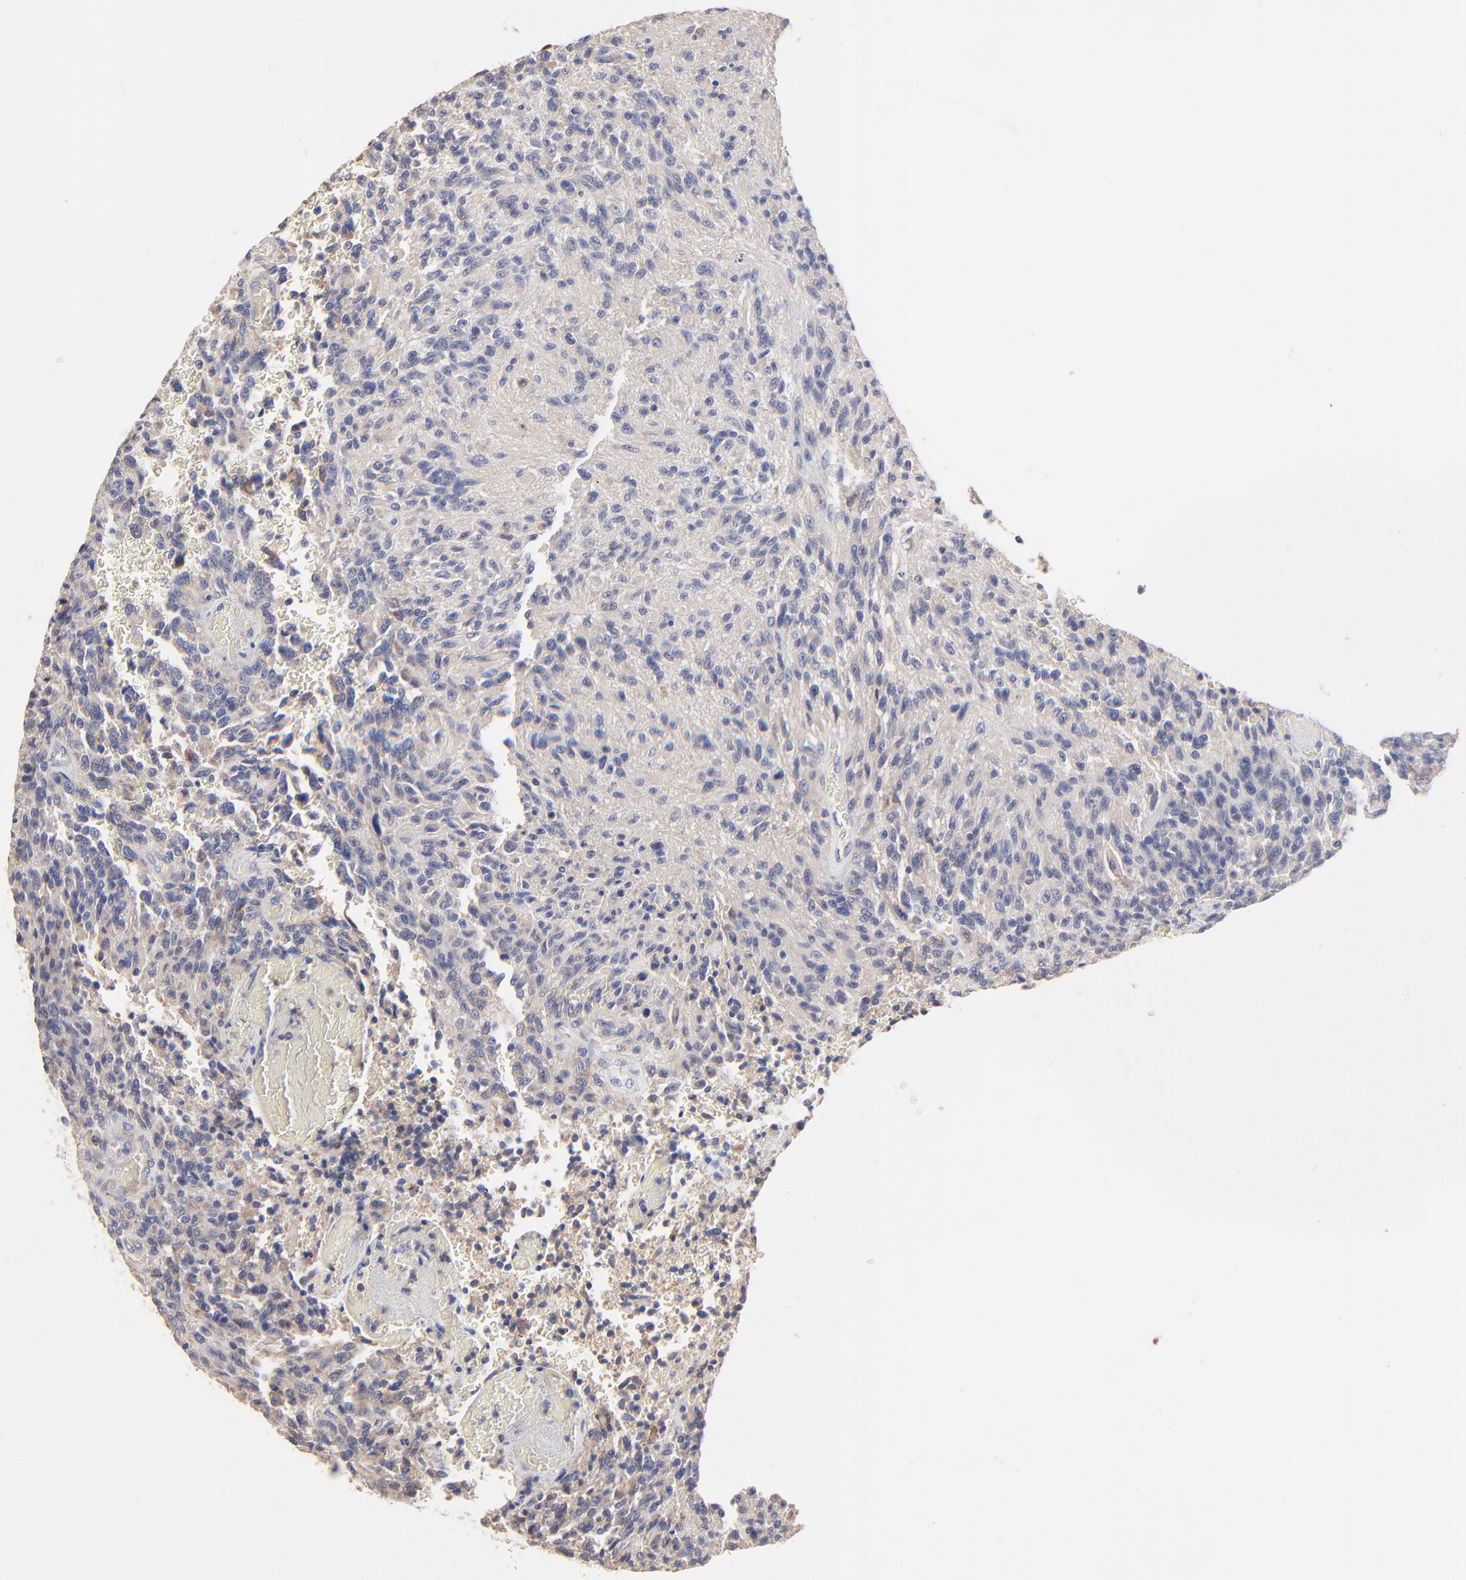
{"staining": {"intensity": "weak", "quantity": ">75%", "location": "cytoplasmic/membranous"}, "tissue": "glioma", "cell_type": "Tumor cells", "image_type": "cancer", "snomed": [{"axis": "morphology", "description": "Normal tissue, NOS"}, {"axis": "morphology", "description": "Glioma, malignant, High grade"}, {"axis": "topography", "description": "Cerebral cortex"}], "caption": "Human glioma stained with a protein marker shows weak staining in tumor cells.", "gene": "PPFIBP2", "patient": {"sex": "male", "age": 56}}